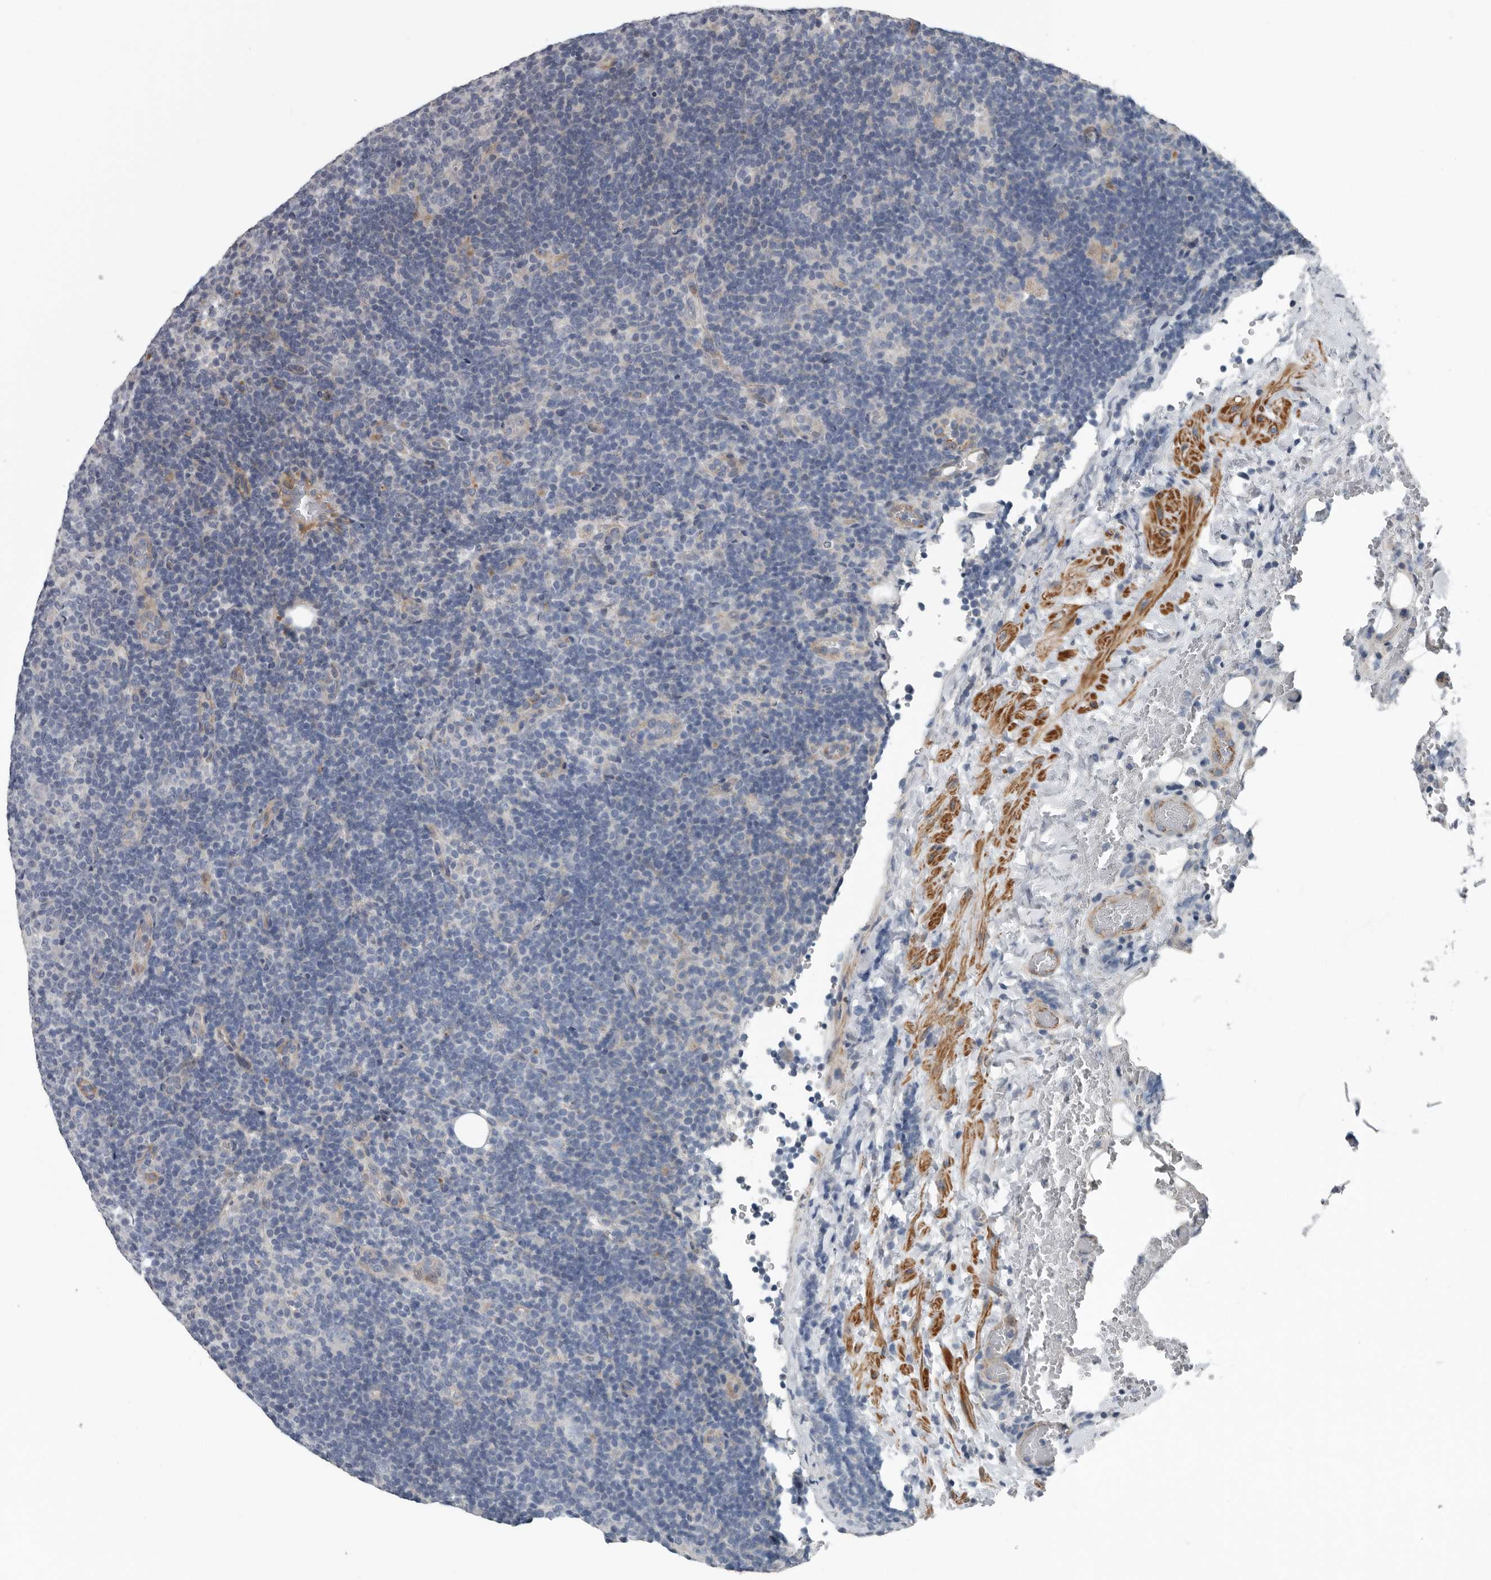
{"staining": {"intensity": "negative", "quantity": "none", "location": "none"}, "tissue": "lymphoma", "cell_type": "Tumor cells", "image_type": "cancer", "snomed": [{"axis": "morphology", "description": "Hodgkin's disease, NOS"}, {"axis": "topography", "description": "Lymph node"}], "caption": "High magnification brightfield microscopy of Hodgkin's disease stained with DAB (brown) and counterstained with hematoxylin (blue): tumor cells show no significant expression.", "gene": "DPY19L4", "patient": {"sex": "female", "age": 57}}